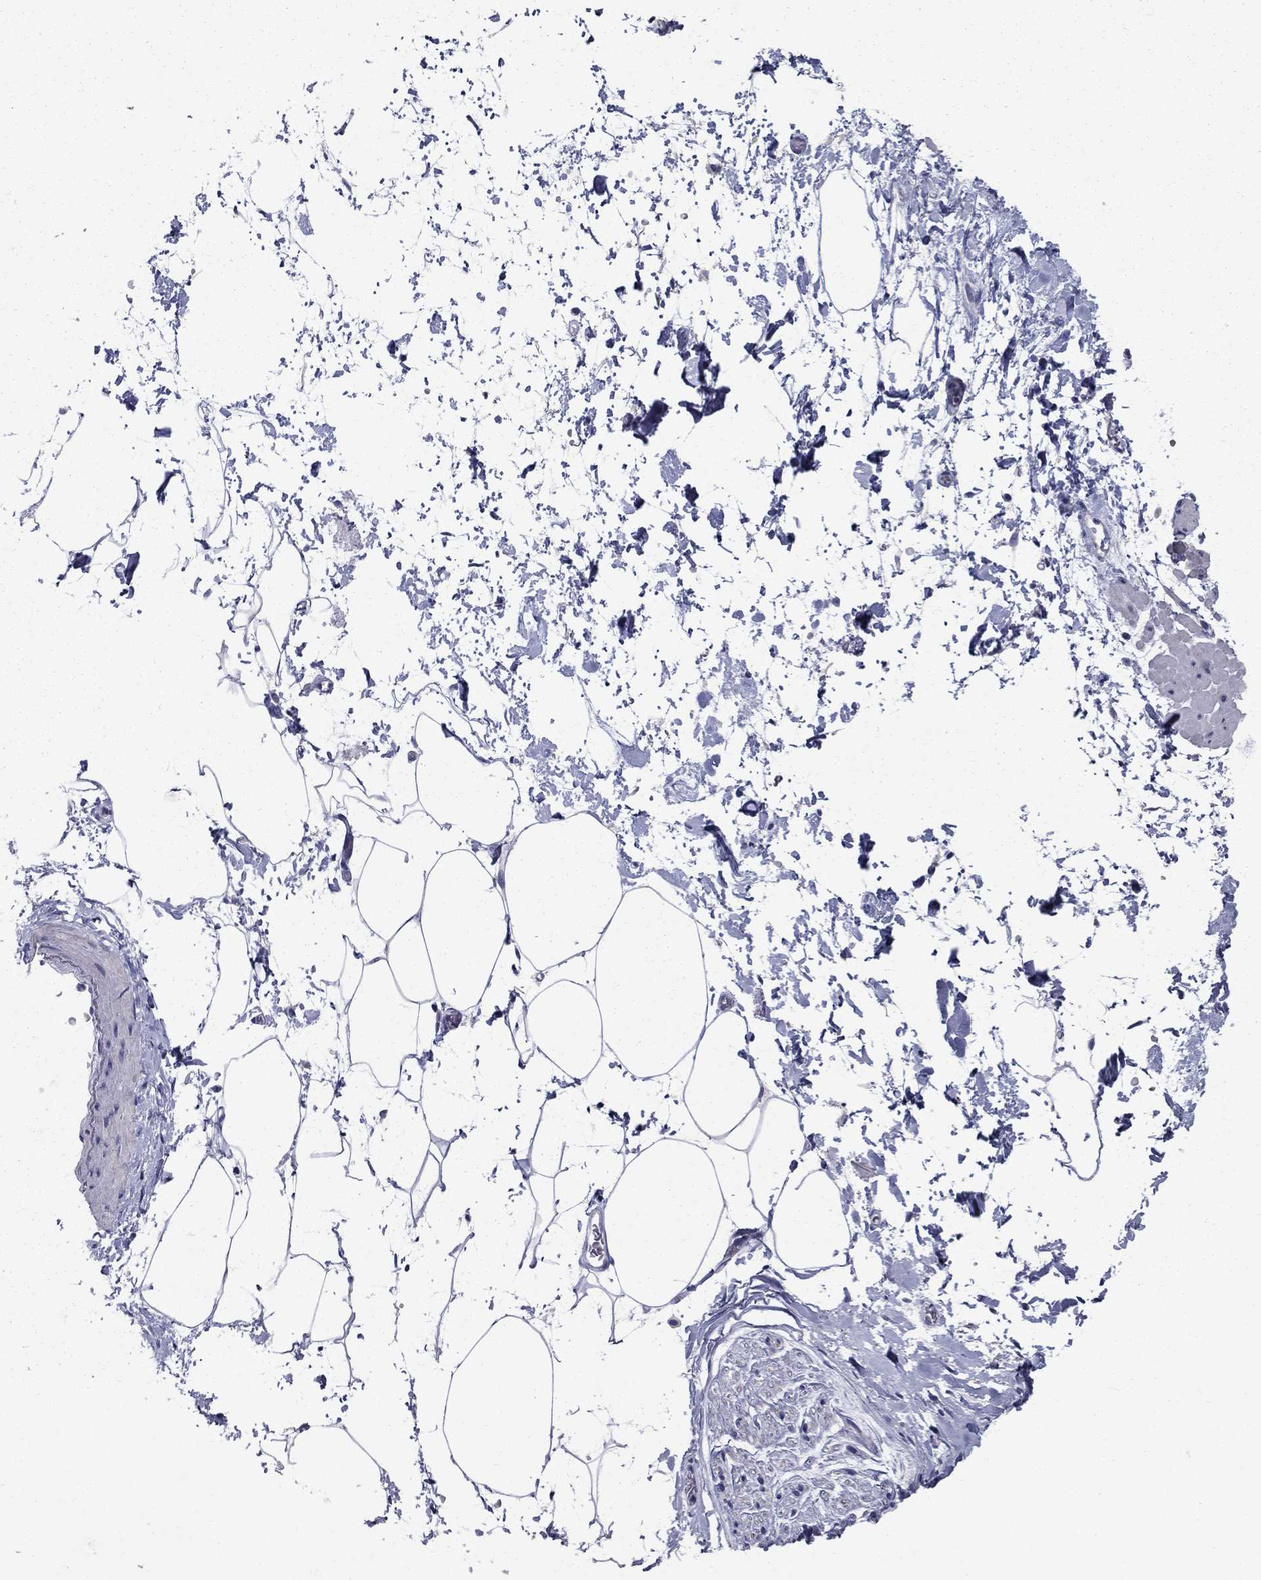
{"staining": {"intensity": "negative", "quantity": "none", "location": "none"}, "tissue": "adipose tissue", "cell_type": "Adipocytes", "image_type": "normal", "snomed": [{"axis": "morphology", "description": "Normal tissue, NOS"}, {"axis": "topography", "description": "Soft tissue"}, {"axis": "topography", "description": "Adipose tissue"}, {"axis": "topography", "description": "Vascular tissue"}, {"axis": "topography", "description": "Peripheral nerve tissue"}], "caption": "Protein analysis of benign adipose tissue exhibits no significant staining in adipocytes. (DAB (3,3'-diaminobenzidine) immunohistochemistry (IHC) visualized using brightfield microscopy, high magnification).", "gene": "TP53TG5", "patient": {"sex": "male", "age": 68}}